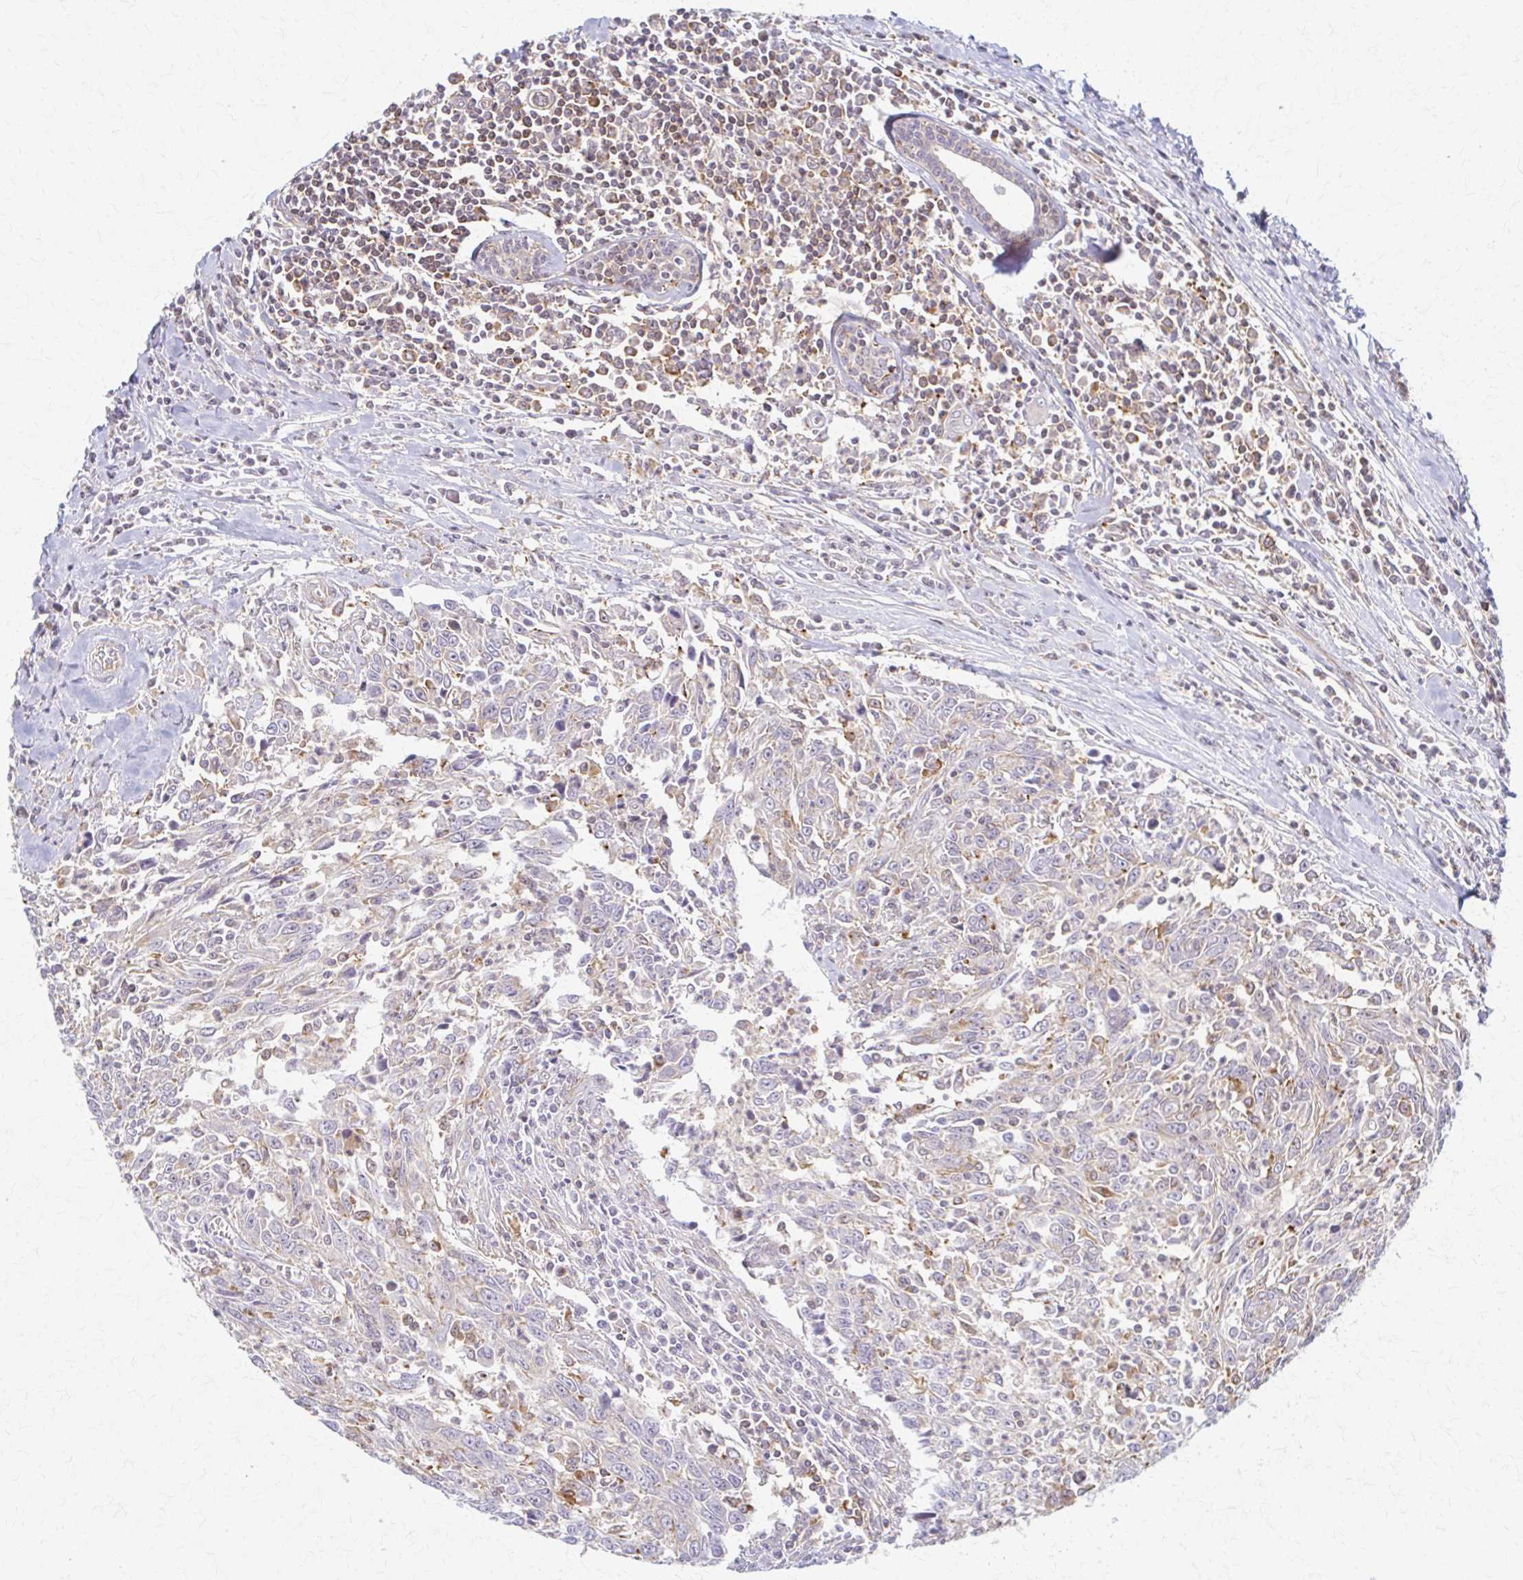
{"staining": {"intensity": "weak", "quantity": "25%-75%", "location": "cytoplasmic/membranous"}, "tissue": "breast cancer", "cell_type": "Tumor cells", "image_type": "cancer", "snomed": [{"axis": "morphology", "description": "Duct carcinoma"}, {"axis": "topography", "description": "Breast"}], "caption": "Immunohistochemical staining of human breast infiltrating ductal carcinoma shows low levels of weak cytoplasmic/membranous expression in approximately 25%-75% of tumor cells. (DAB (3,3'-diaminobenzidine) IHC with brightfield microscopy, high magnification).", "gene": "ARHGAP35", "patient": {"sex": "female", "age": 50}}